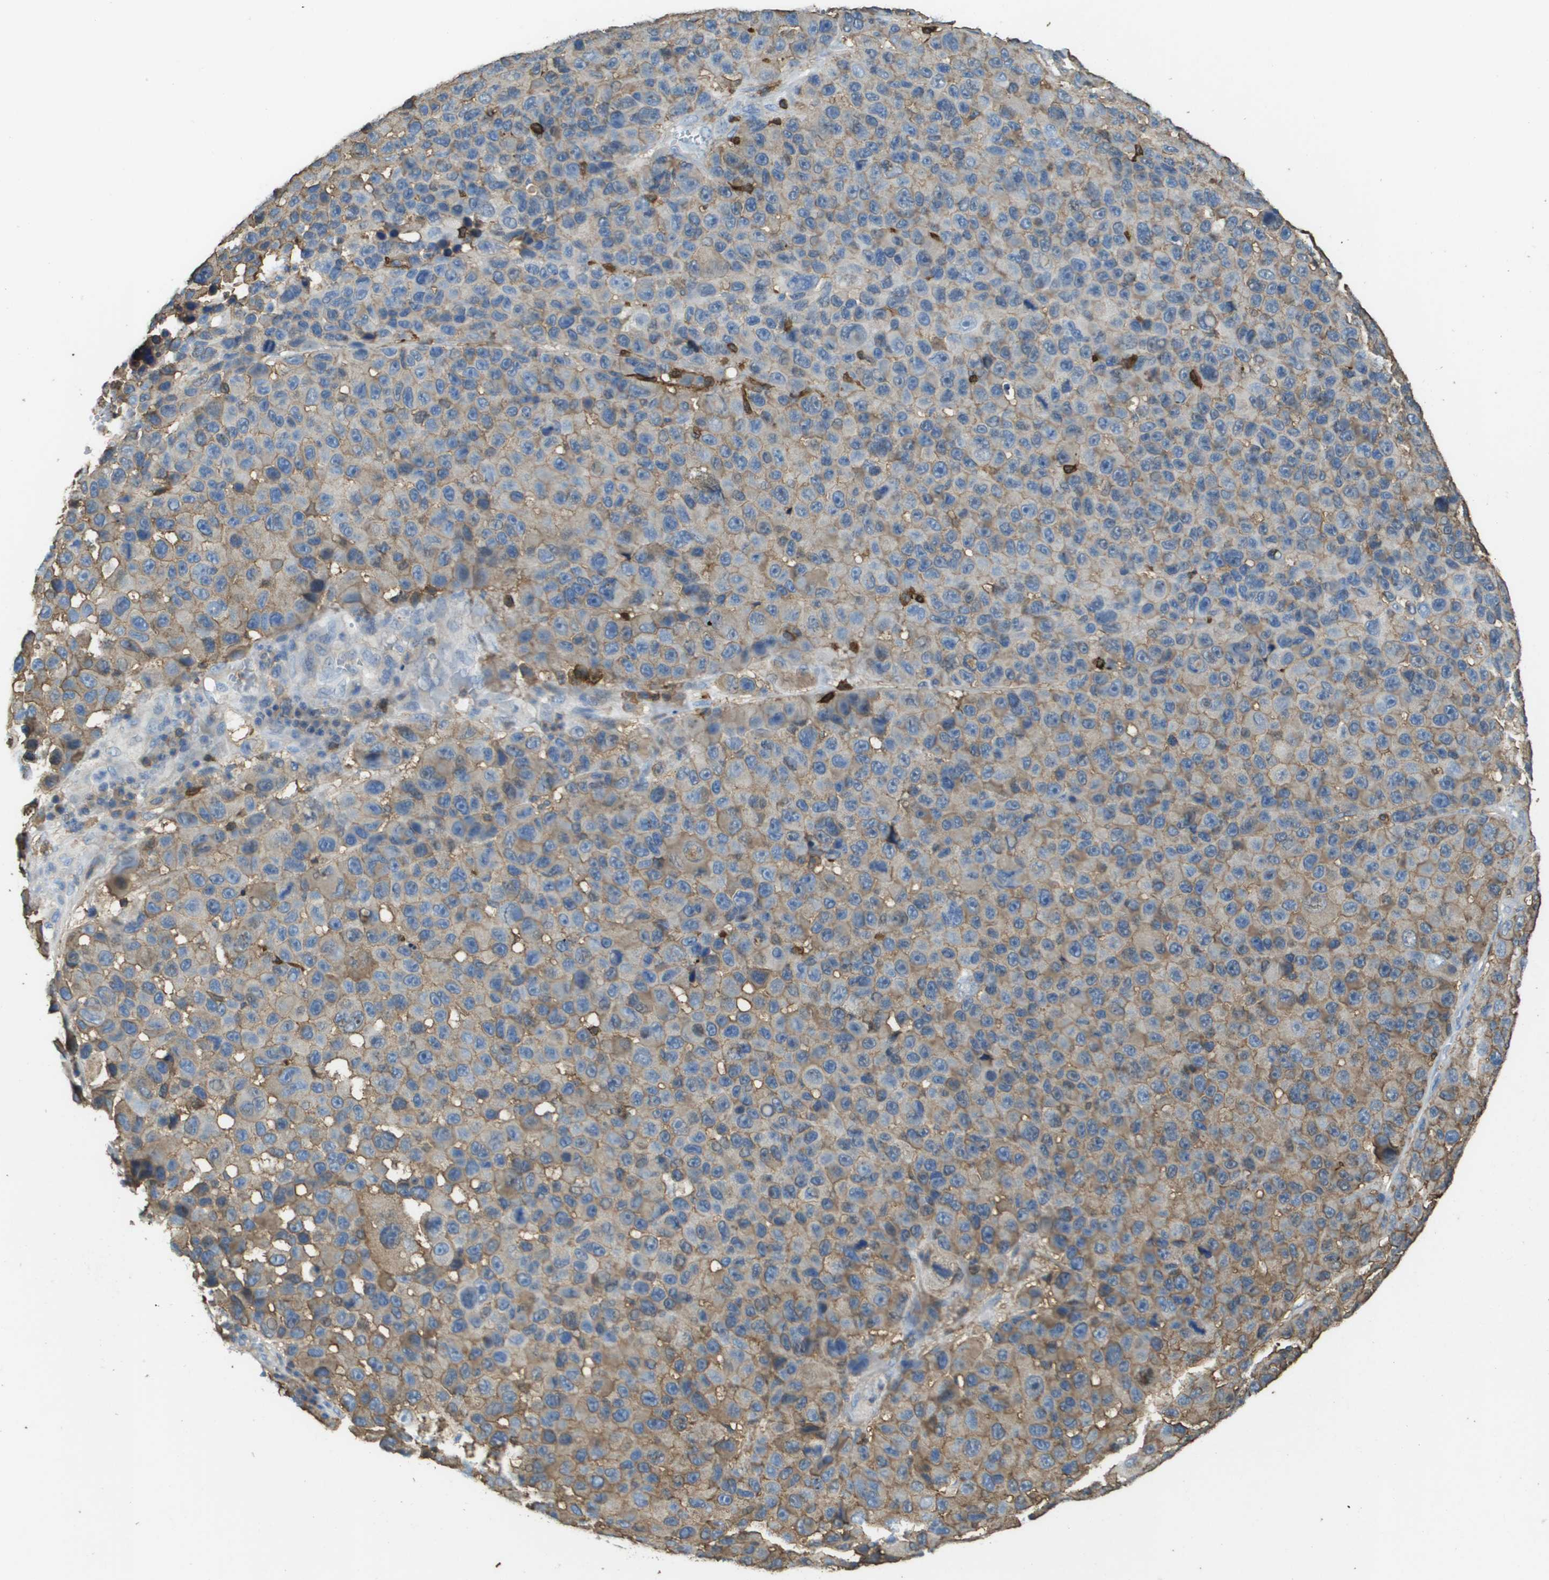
{"staining": {"intensity": "weak", "quantity": "25%-75%", "location": "cytoplasmic/membranous"}, "tissue": "melanoma", "cell_type": "Tumor cells", "image_type": "cancer", "snomed": [{"axis": "morphology", "description": "Malignant melanoma, NOS"}, {"axis": "topography", "description": "Skin"}], "caption": "Weak cytoplasmic/membranous staining is appreciated in about 25%-75% of tumor cells in melanoma. Immunohistochemistry stains the protein in brown and the nuclei are stained blue.", "gene": "PASK", "patient": {"sex": "male", "age": 53}}